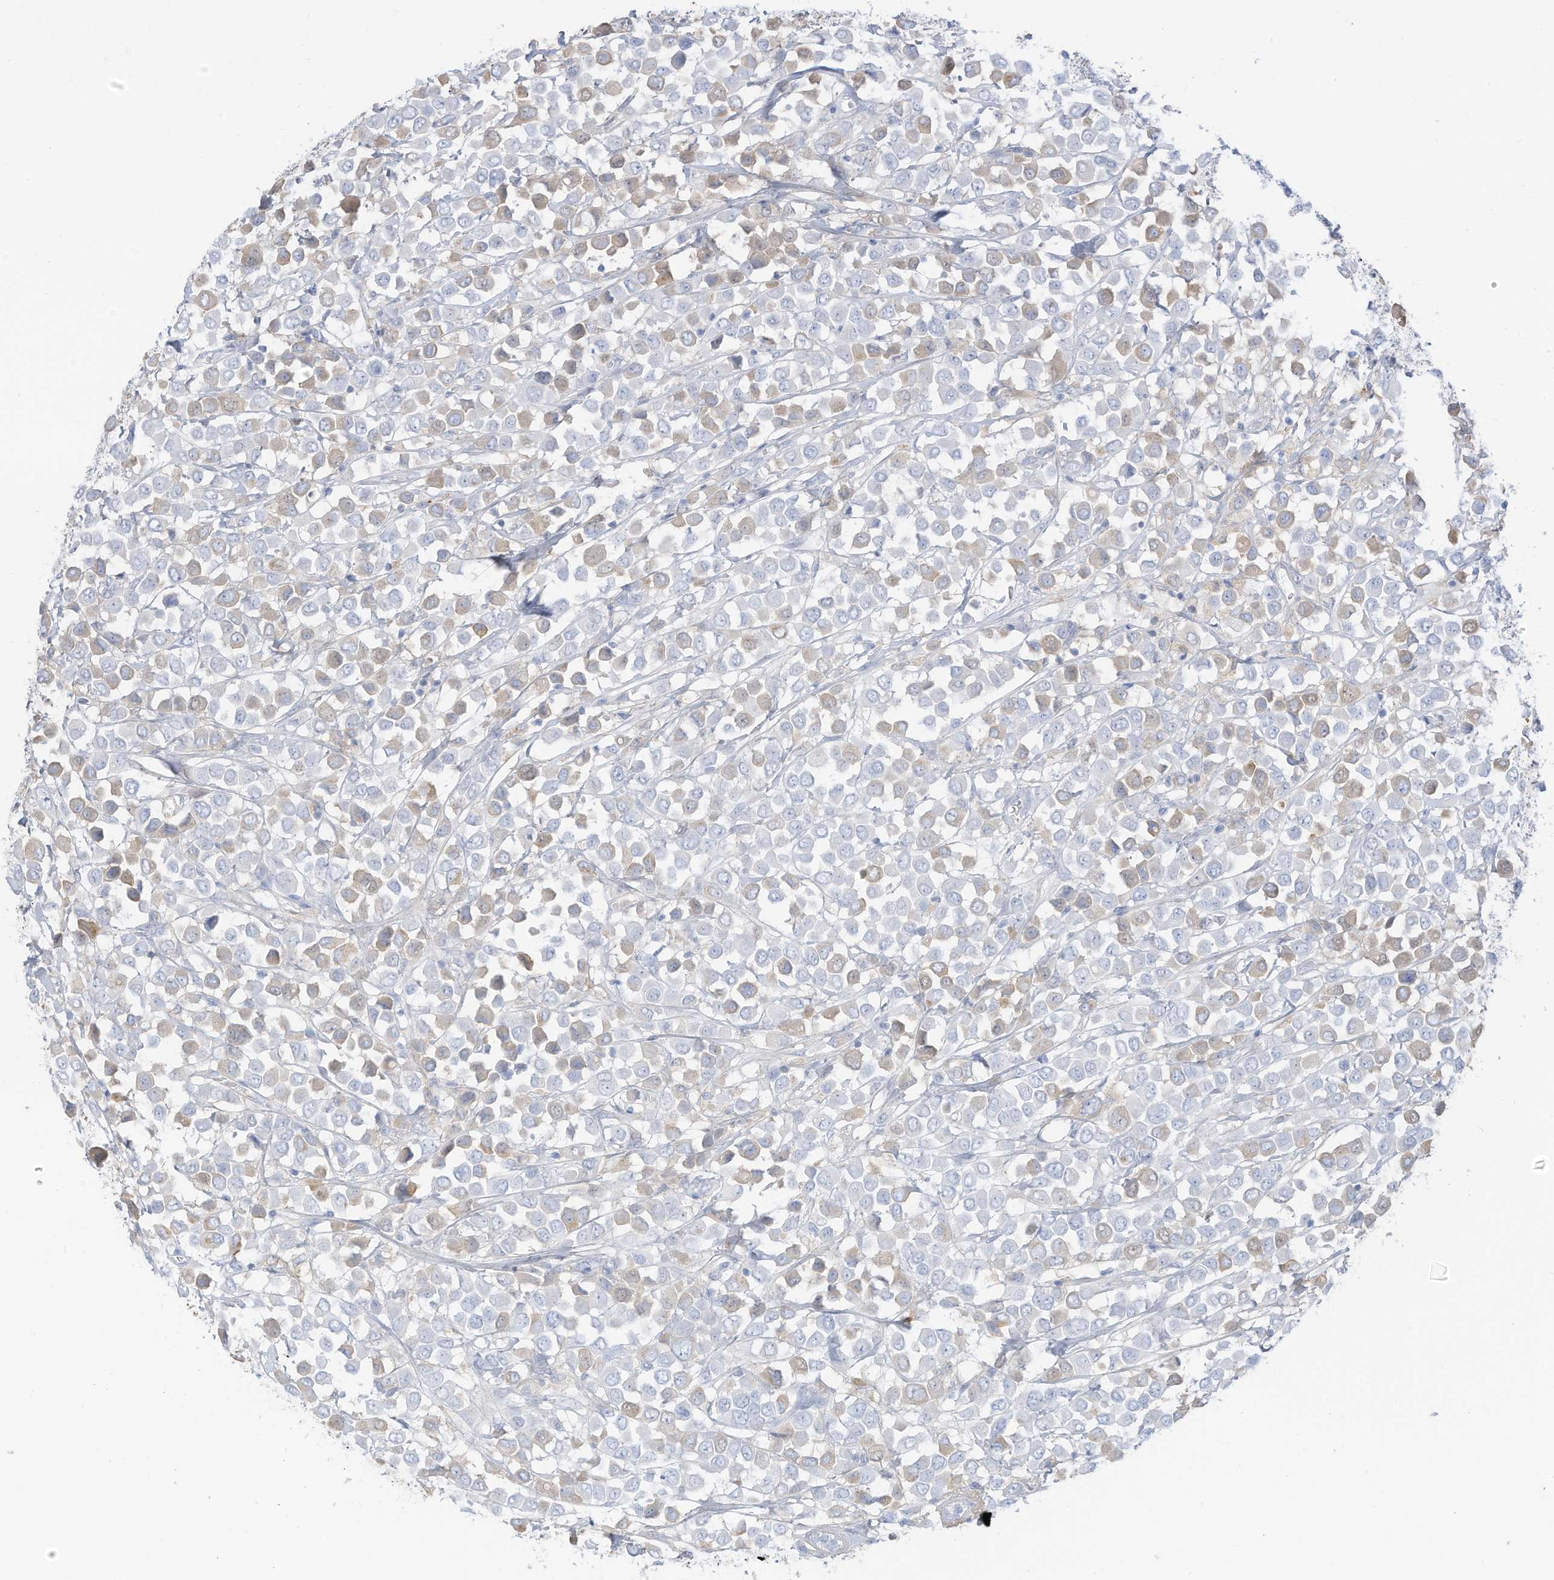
{"staining": {"intensity": "weak", "quantity": "25%-75%", "location": "cytoplasmic/membranous"}, "tissue": "breast cancer", "cell_type": "Tumor cells", "image_type": "cancer", "snomed": [{"axis": "morphology", "description": "Duct carcinoma"}, {"axis": "topography", "description": "Breast"}], "caption": "Human breast cancer stained with a brown dye reveals weak cytoplasmic/membranous positive staining in approximately 25%-75% of tumor cells.", "gene": "HSD17B13", "patient": {"sex": "female", "age": 61}}